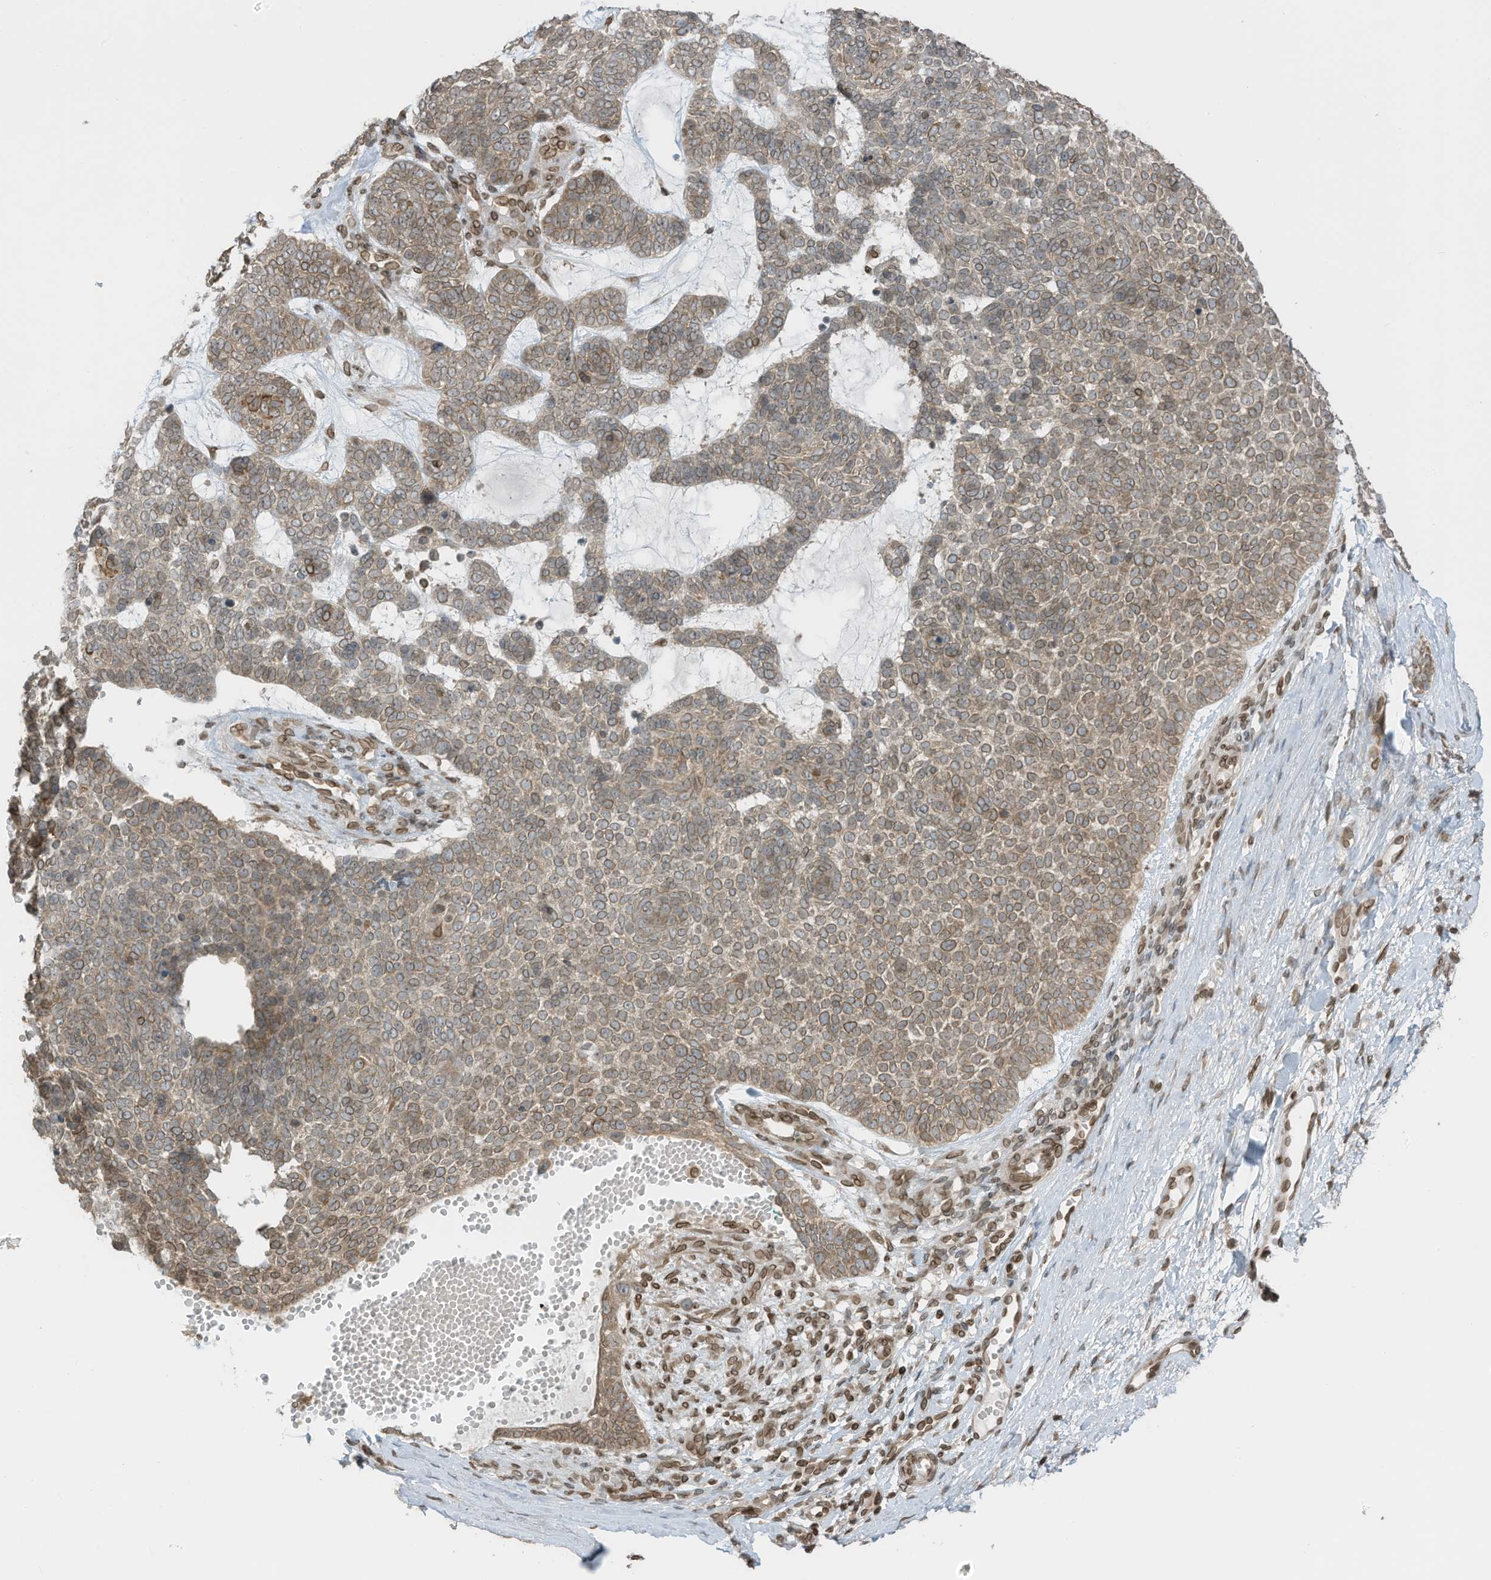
{"staining": {"intensity": "weak", "quantity": ">75%", "location": "cytoplasmic/membranous,nuclear"}, "tissue": "skin cancer", "cell_type": "Tumor cells", "image_type": "cancer", "snomed": [{"axis": "morphology", "description": "Basal cell carcinoma"}, {"axis": "topography", "description": "Skin"}], "caption": "Protein expression analysis of skin cancer (basal cell carcinoma) demonstrates weak cytoplasmic/membranous and nuclear expression in approximately >75% of tumor cells.", "gene": "RABL3", "patient": {"sex": "female", "age": 81}}